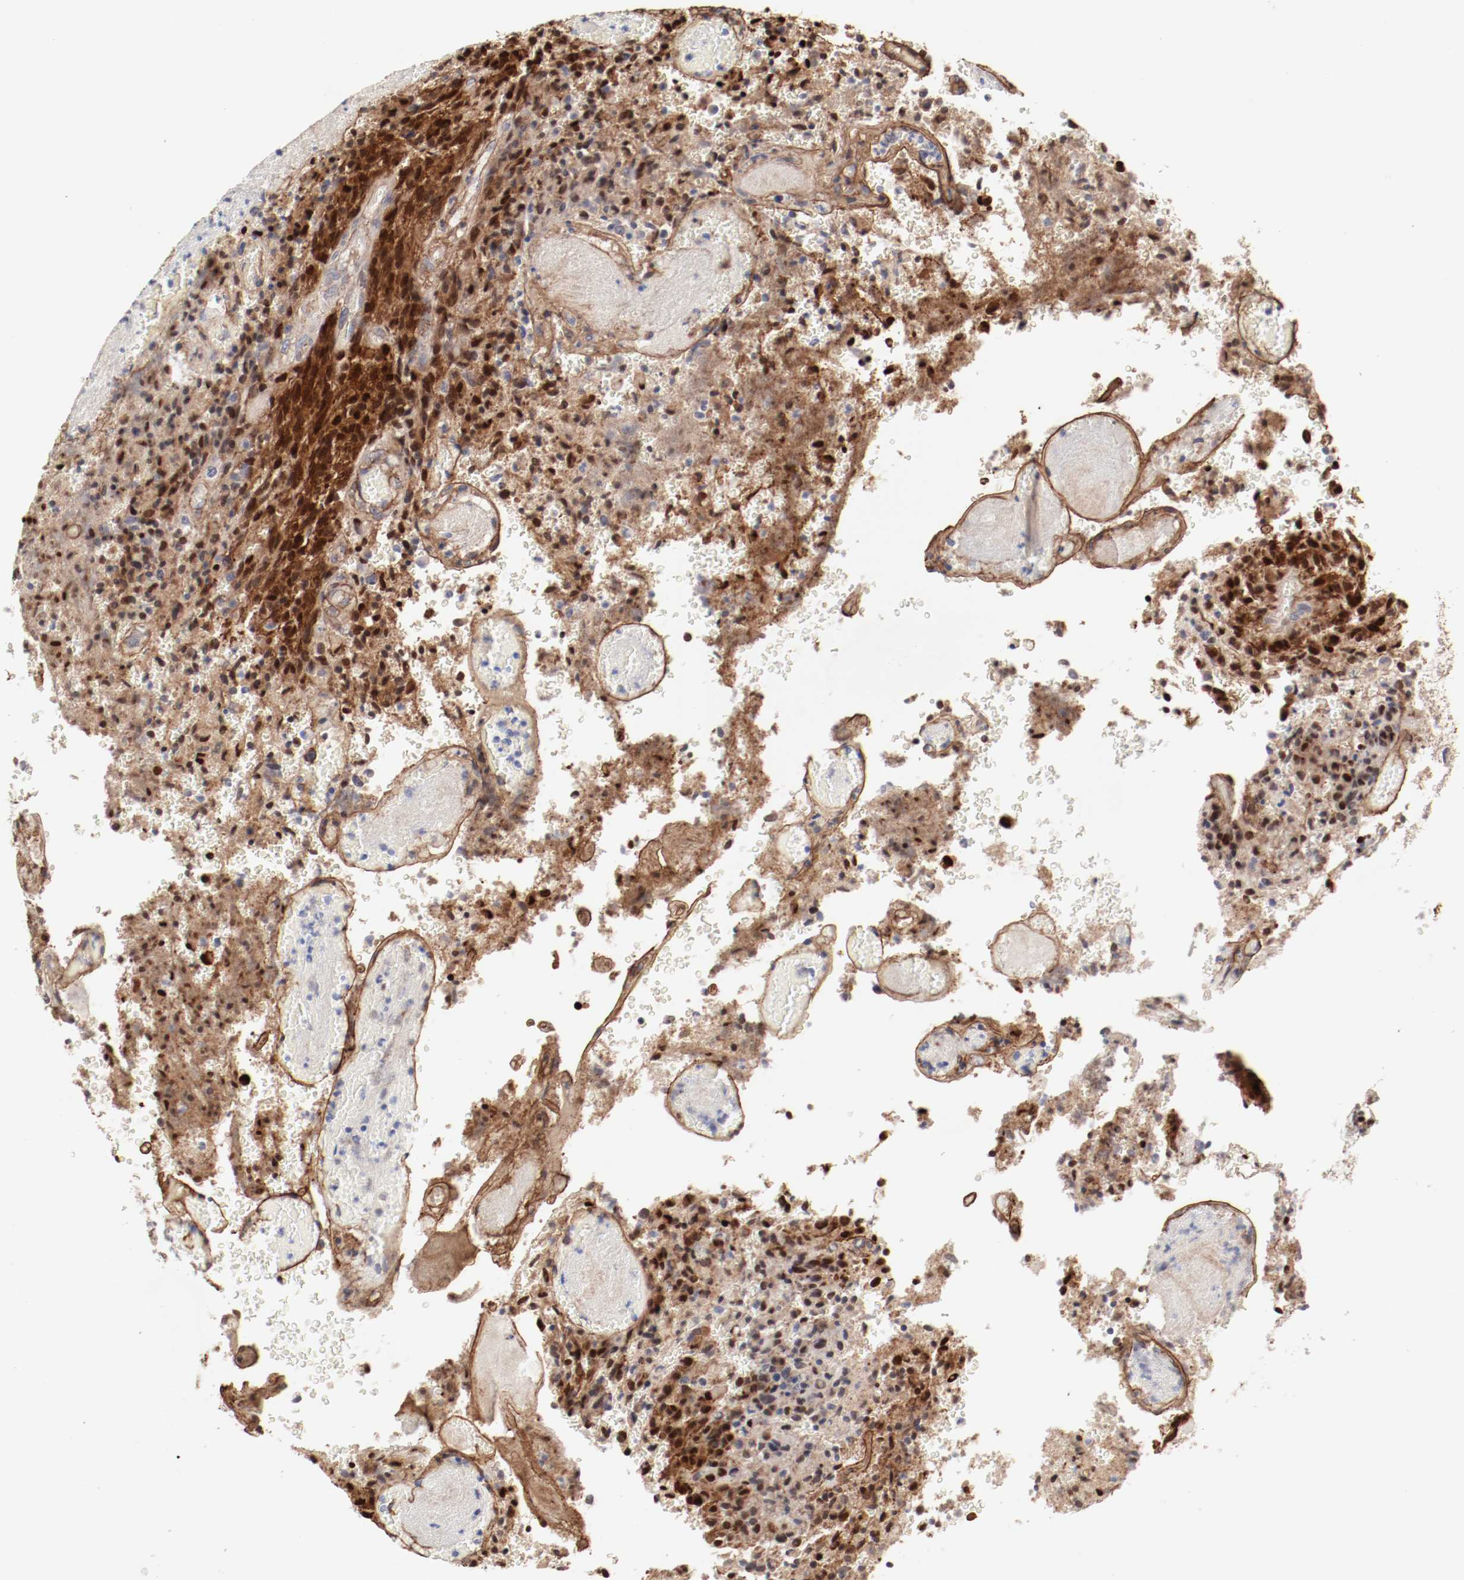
{"staining": {"intensity": "strong", "quantity": ">75%", "location": "nuclear"}, "tissue": "glioma", "cell_type": "Tumor cells", "image_type": "cancer", "snomed": [{"axis": "morphology", "description": "Normal tissue, NOS"}, {"axis": "morphology", "description": "Glioma, malignant, High grade"}, {"axis": "topography", "description": "Cerebral cortex"}], "caption": "Tumor cells exhibit strong nuclear expression in approximately >75% of cells in glioma.", "gene": "MAGED4", "patient": {"sex": "male", "age": 56}}